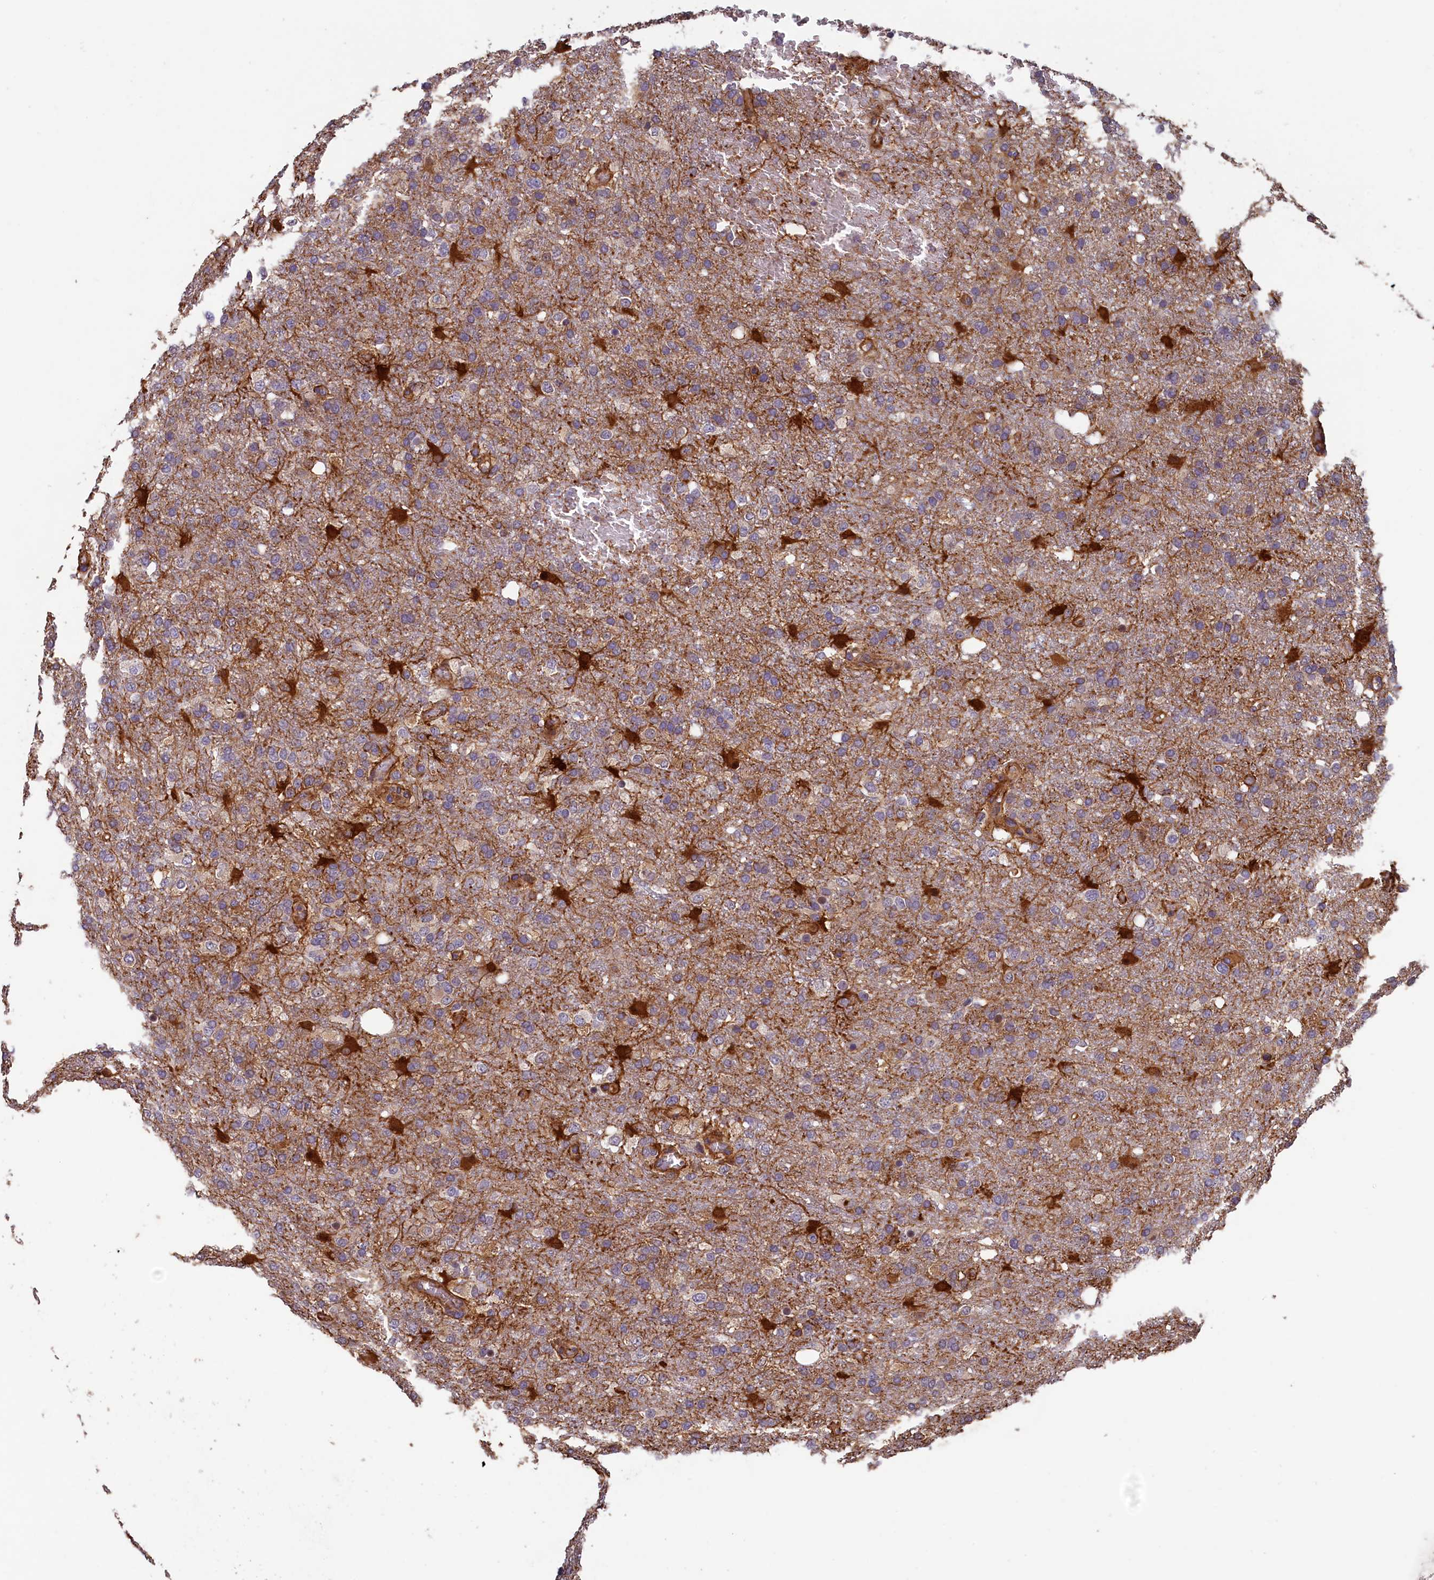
{"staining": {"intensity": "moderate", "quantity": "25%-75%", "location": "cytoplasmic/membranous"}, "tissue": "glioma", "cell_type": "Tumor cells", "image_type": "cancer", "snomed": [{"axis": "morphology", "description": "Glioma, malignant, High grade"}, {"axis": "topography", "description": "Brain"}], "caption": "Protein expression analysis of human malignant high-grade glioma reveals moderate cytoplasmic/membranous staining in approximately 25%-75% of tumor cells.", "gene": "ACSBG1", "patient": {"sex": "female", "age": 74}}